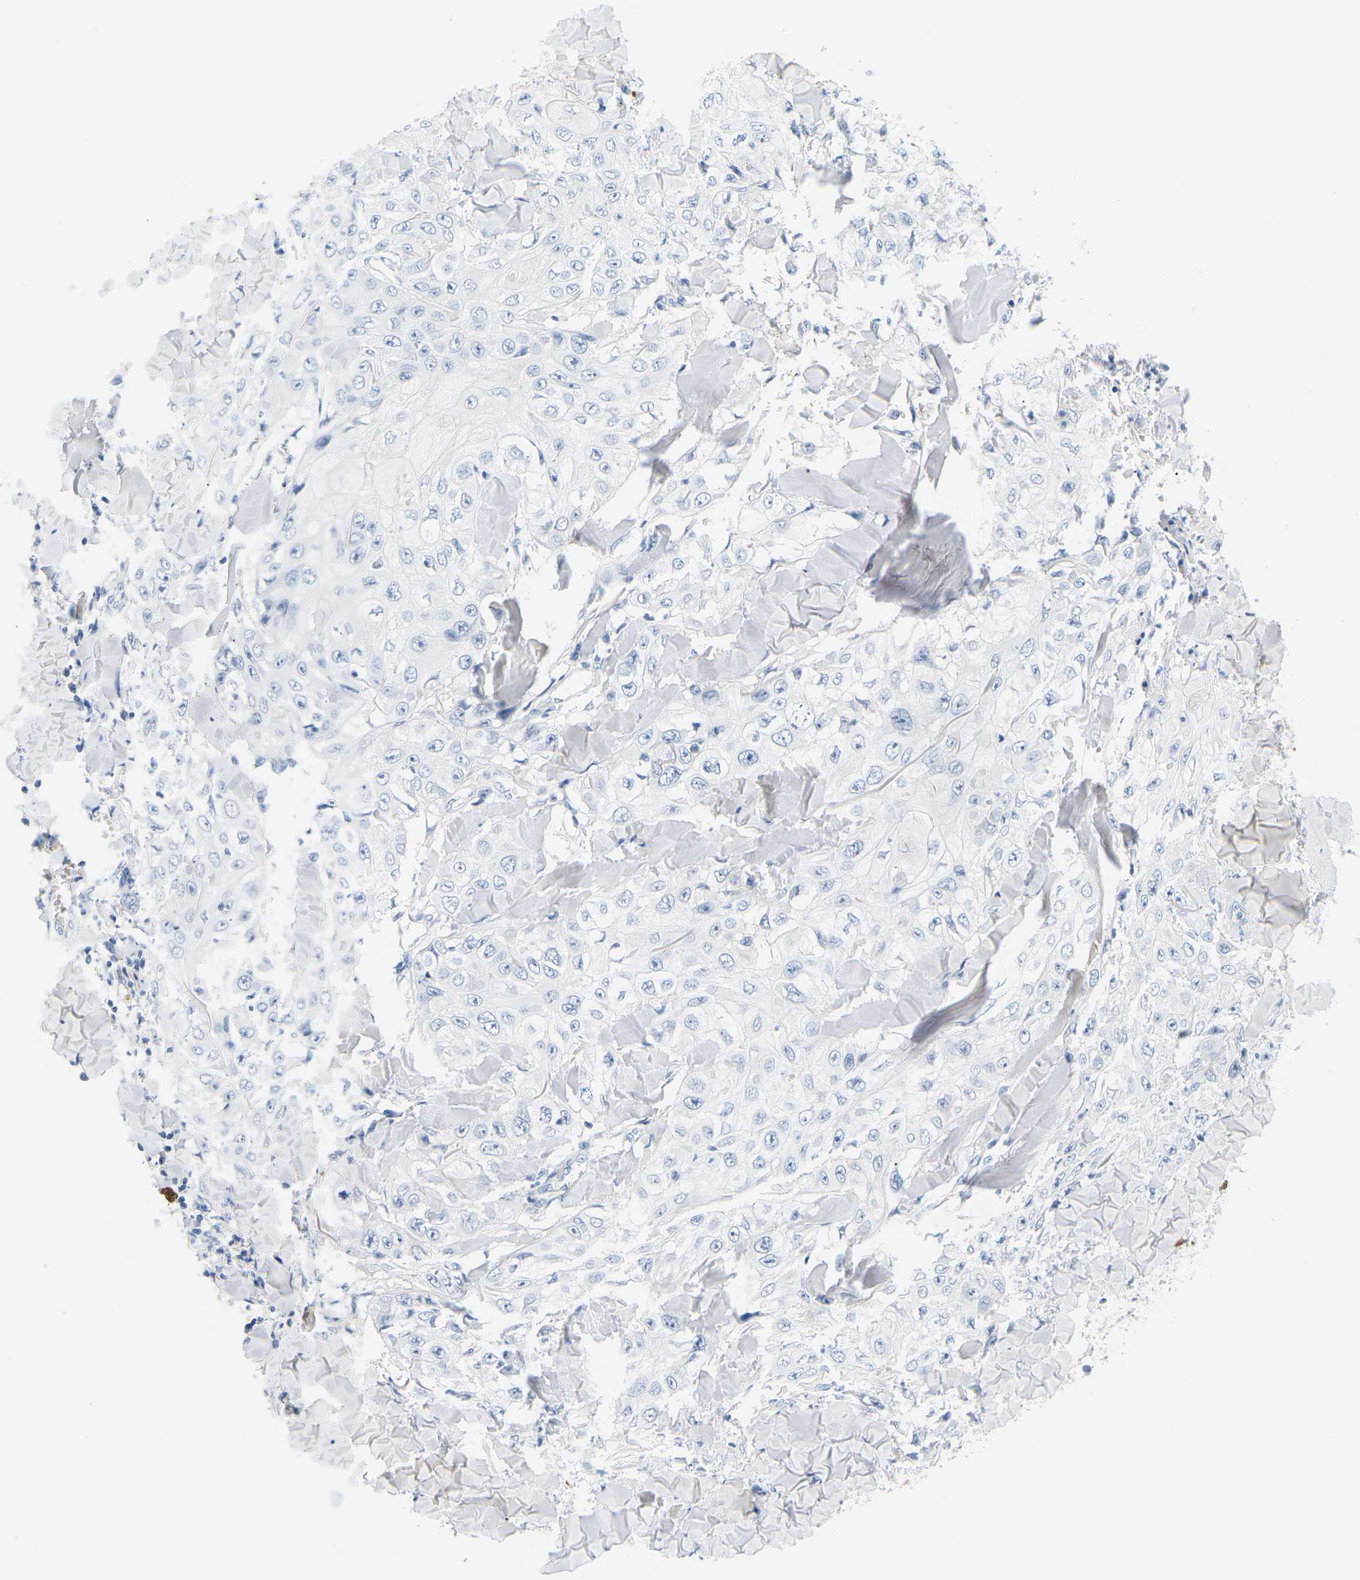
{"staining": {"intensity": "negative", "quantity": "none", "location": "none"}, "tissue": "skin cancer", "cell_type": "Tumor cells", "image_type": "cancer", "snomed": [{"axis": "morphology", "description": "Squamous cell carcinoma, NOS"}, {"axis": "topography", "description": "Skin"}], "caption": "Squamous cell carcinoma (skin) was stained to show a protein in brown. There is no significant expression in tumor cells.", "gene": "APOB", "patient": {"sex": "male", "age": 86}}